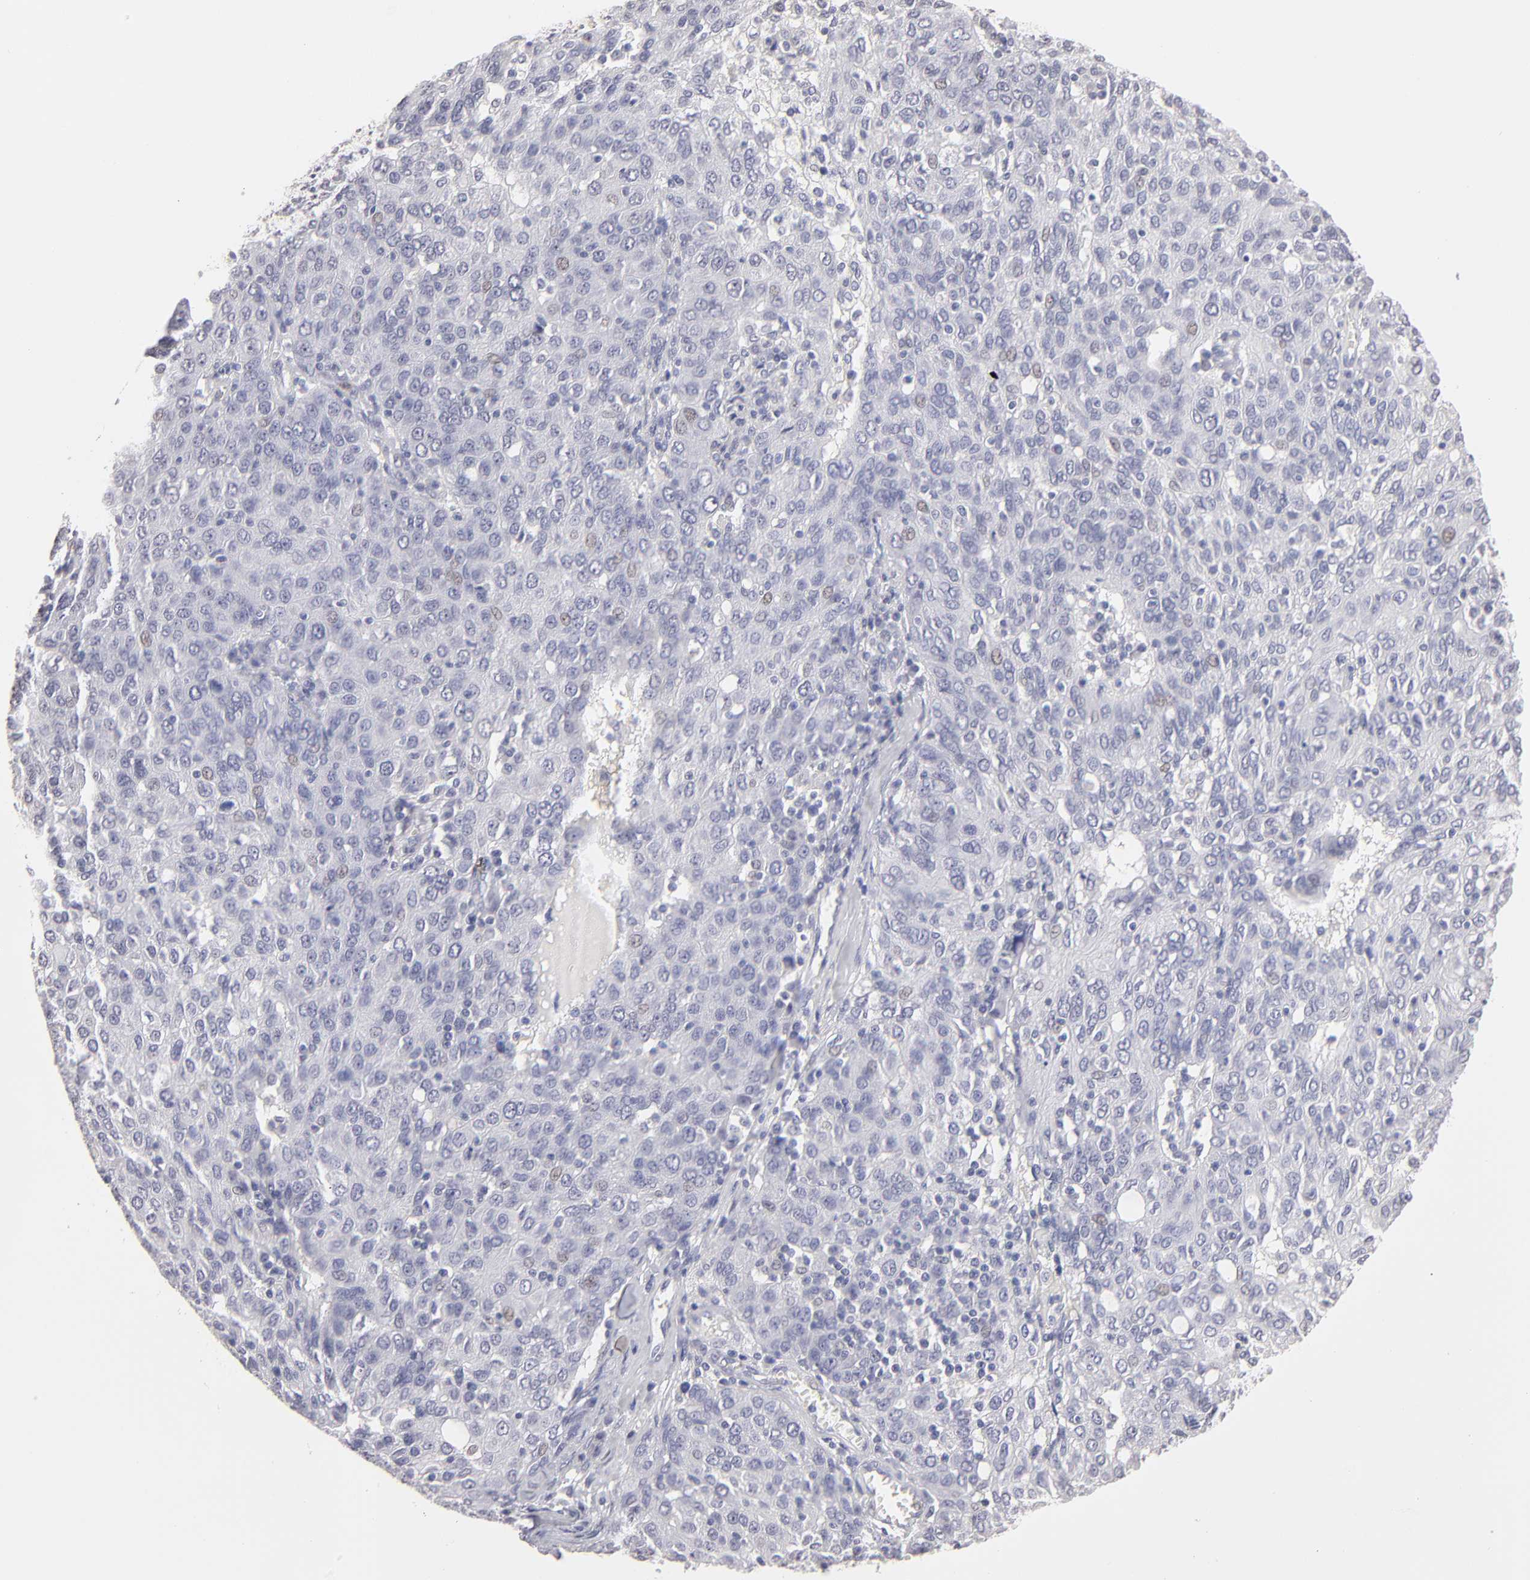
{"staining": {"intensity": "negative", "quantity": "none", "location": "none"}, "tissue": "ovarian cancer", "cell_type": "Tumor cells", "image_type": "cancer", "snomed": [{"axis": "morphology", "description": "Carcinoma, endometroid"}, {"axis": "topography", "description": "Ovary"}], "caption": "Immunohistochemistry photomicrograph of neoplastic tissue: human endometroid carcinoma (ovarian) stained with DAB (3,3'-diaminobenzidine) reveals no significant protein expression in tumor cells. (DAB (3,3'-diaminobenzidine) IHC, high magnification).", "gene": "MGAM", "patient": {"sex": "female", "age": 50}}